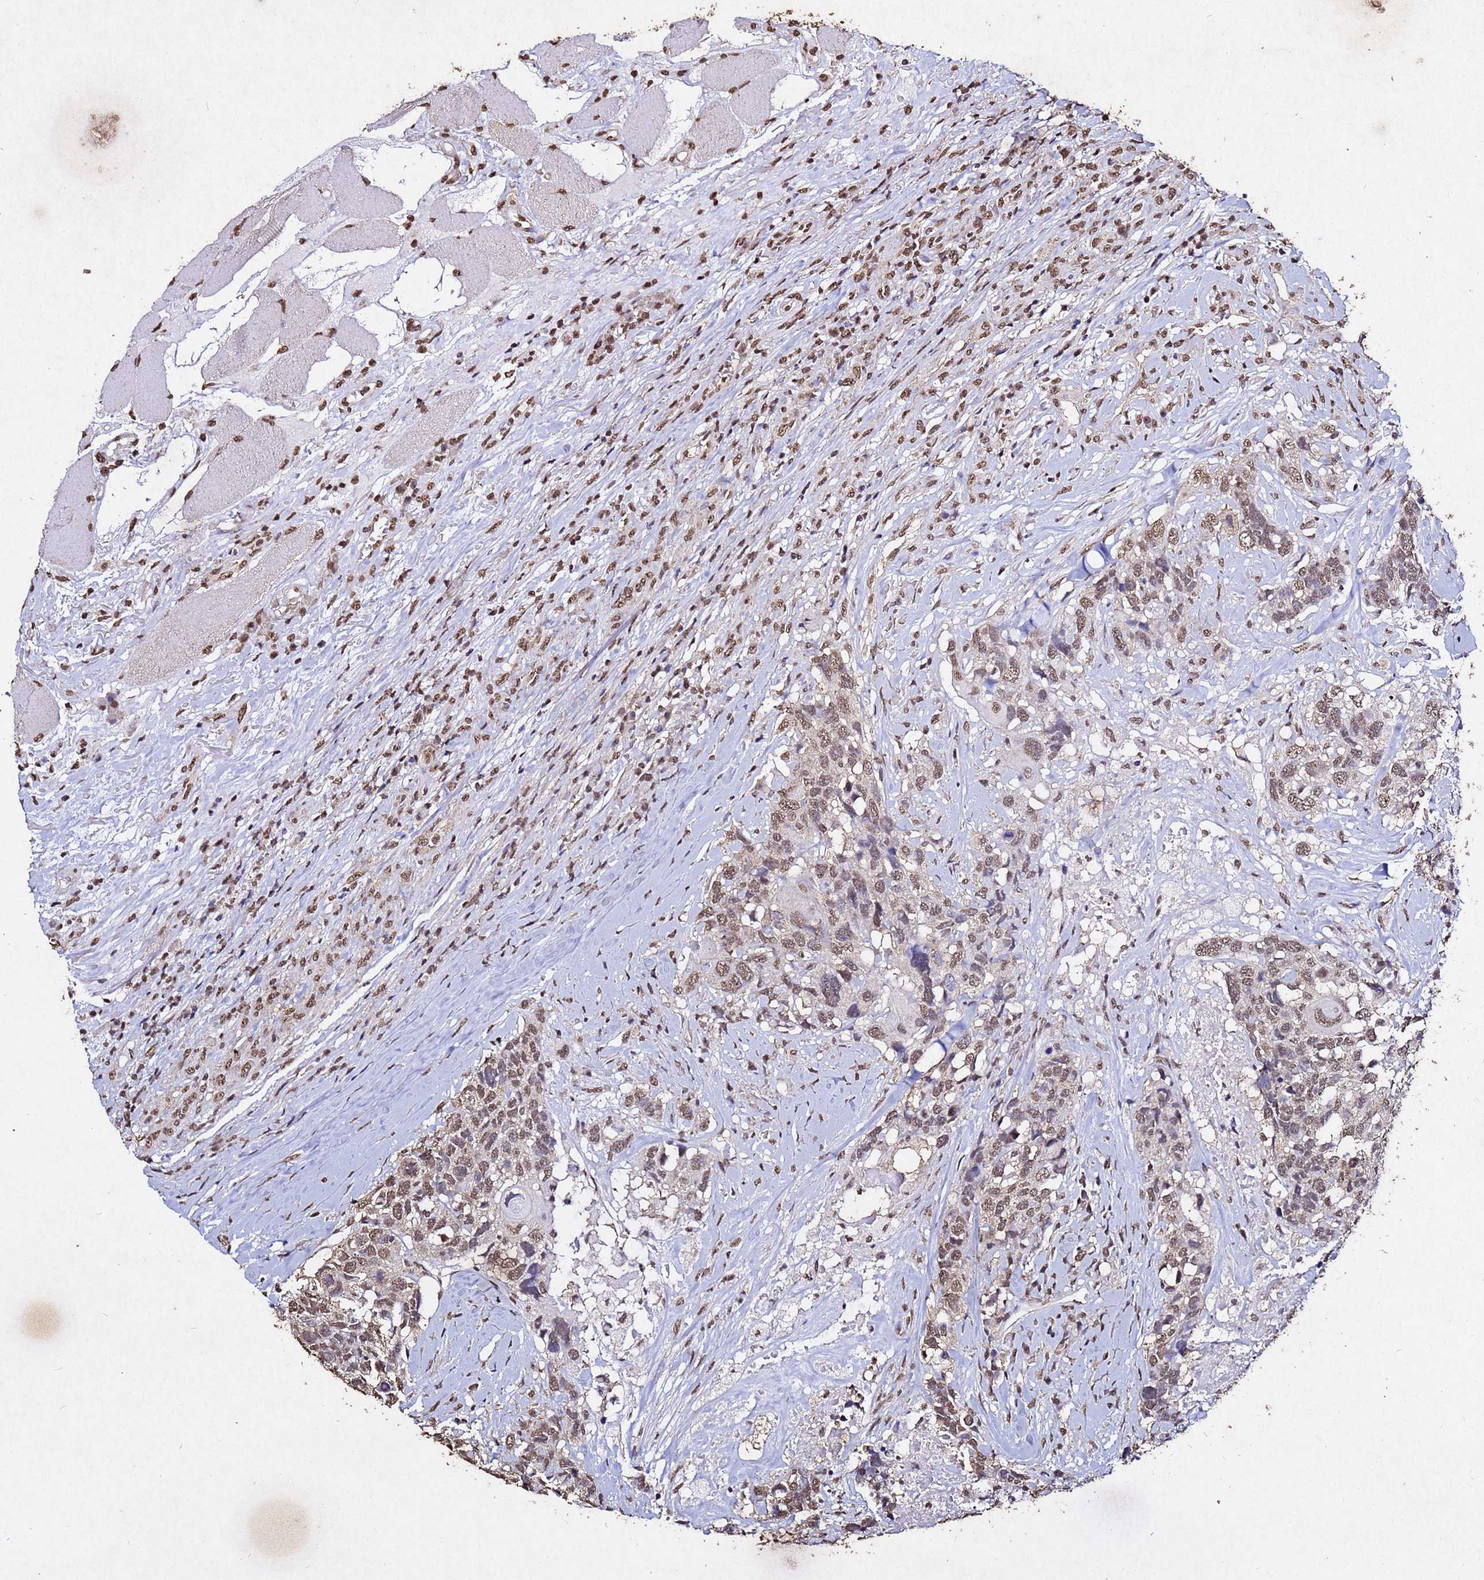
{"staining": {"intensity": "moderate", "quantity": ">75%", "location": "nuclear"}, "tissue": "head and neck cancer", "cell_type": "Tumor cells", "image_type": "cancer", "snomed": [{"axis": "morphology", "description": "Squamous cell carcinoma, NOS"}, {"axis": "topography", "description": "Head-Neck"}], "caption": "Immunohistochemistry (IHC) histopathology image of head and neck cancer stained for a protein (brown), which shows medium levels of moderate nuclear staining in approximately >75% of tumor cells.", "gene": "MYOCD", "patient": {"sex": "male", "age": 66}}